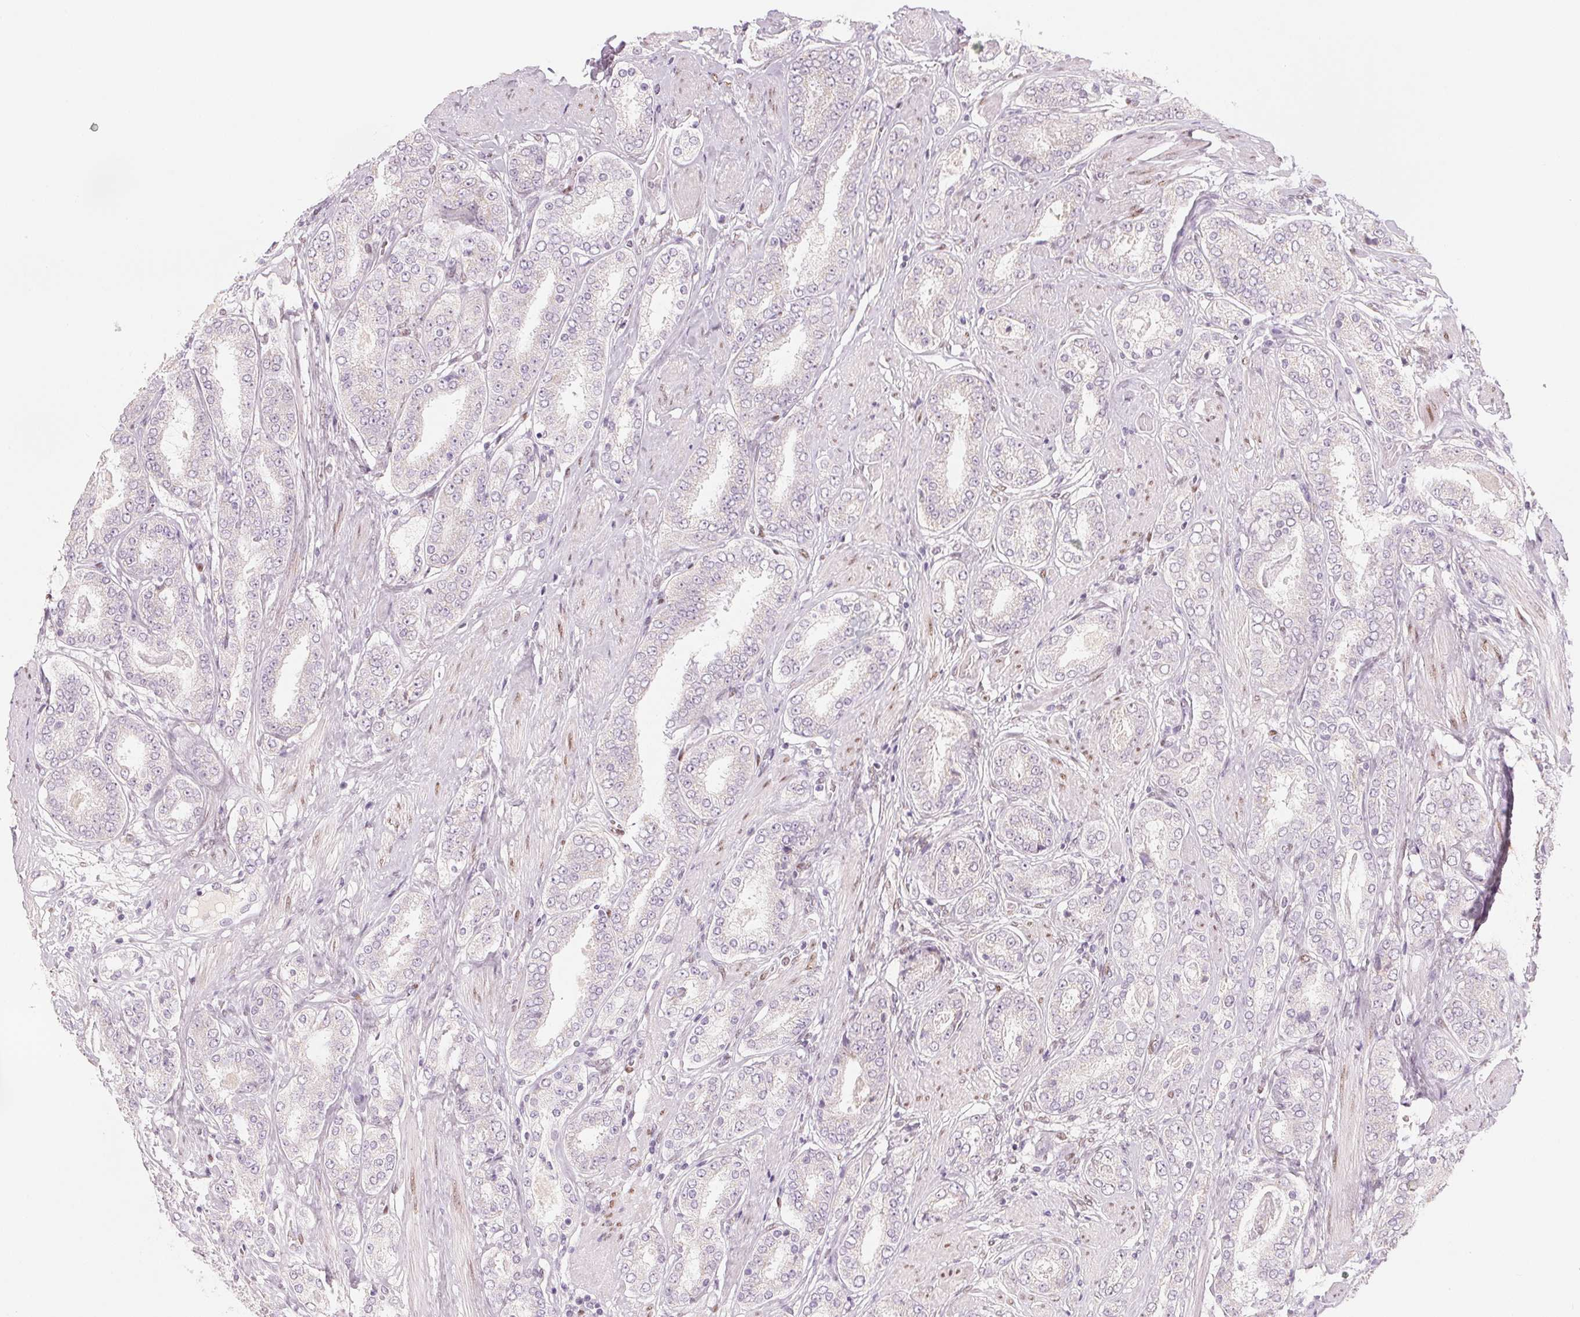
{"staining": {"intensity": "negative", "quantity": "none", "location": "none"}, "tissue": "prostate cancer", "cell_type": "Tumor cells", "image_type": "cancer", "snomed": [{"axis": "morphology", "description": "Adenocarcinoma, High grade"}, {"axis": "topography", "description": "Prostate"}], "caption": "DAB (3,3'-diaminobenzidine) immunohistochemical staining of human adenocarcinoma (high-grade) (prostate) shows no significant expression in tumor cells.", "gene": "SMARCD3", "patient": {"sex": "male", "age": 63}}